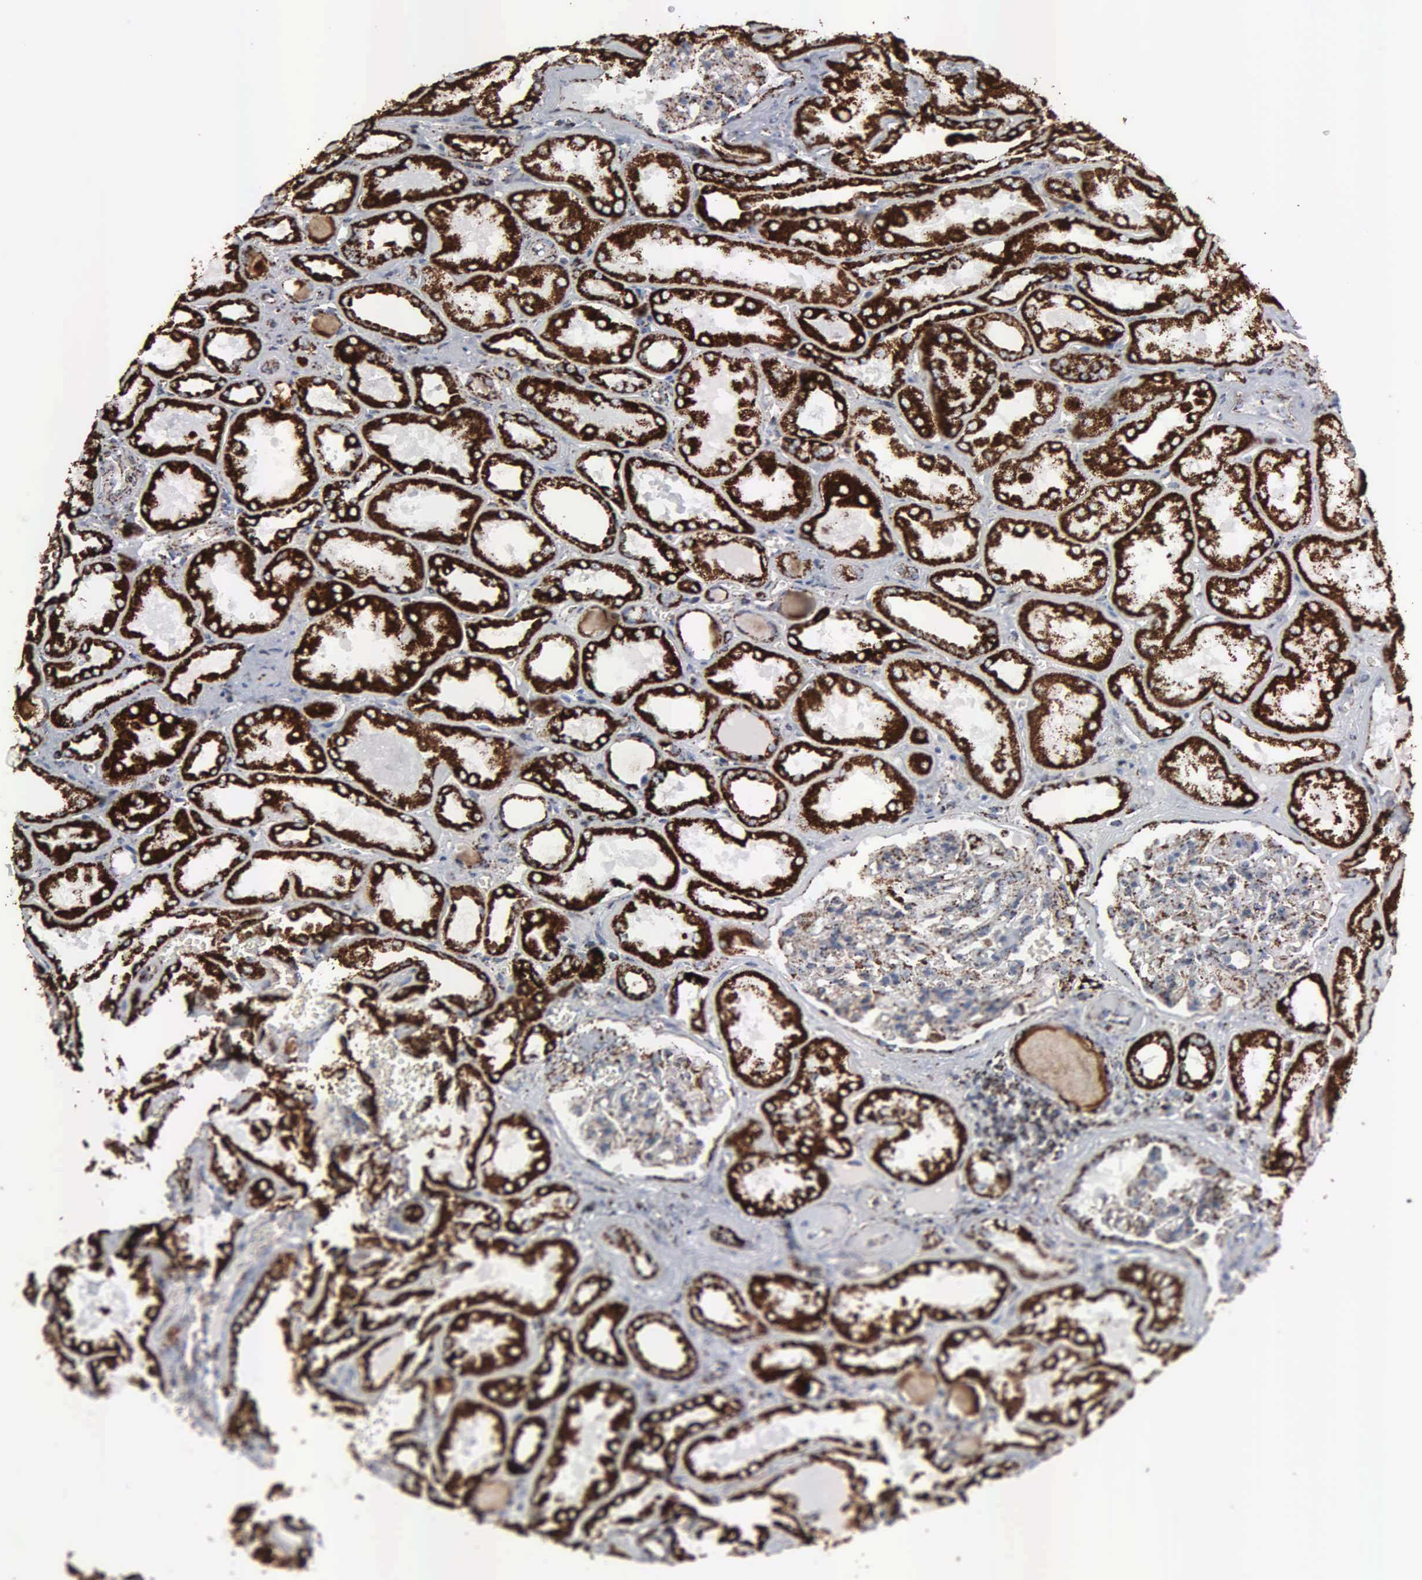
{"staining": {"intensity": "moderate", "quantity": "25%-75%", "location": "cytoplasmic/membranous"}, "tissue": "kidney", "cell_type": "Cells in glomeruli", "image_type": "normal", "snomed": [{"axis": "morphology", "description": "Normal tissue, NOS"}, {"axis": "topography", "description": "Kidney"}], "caption": "Immunohistochemical staining of normal kidney shows 25%-75% levels of moderate cytoplasmic/membranous protein expression in approximately 25%-75% of cells in glomeruli.", "gene": "HSPA9", "patient": {"sex": "male", "age": 61}}